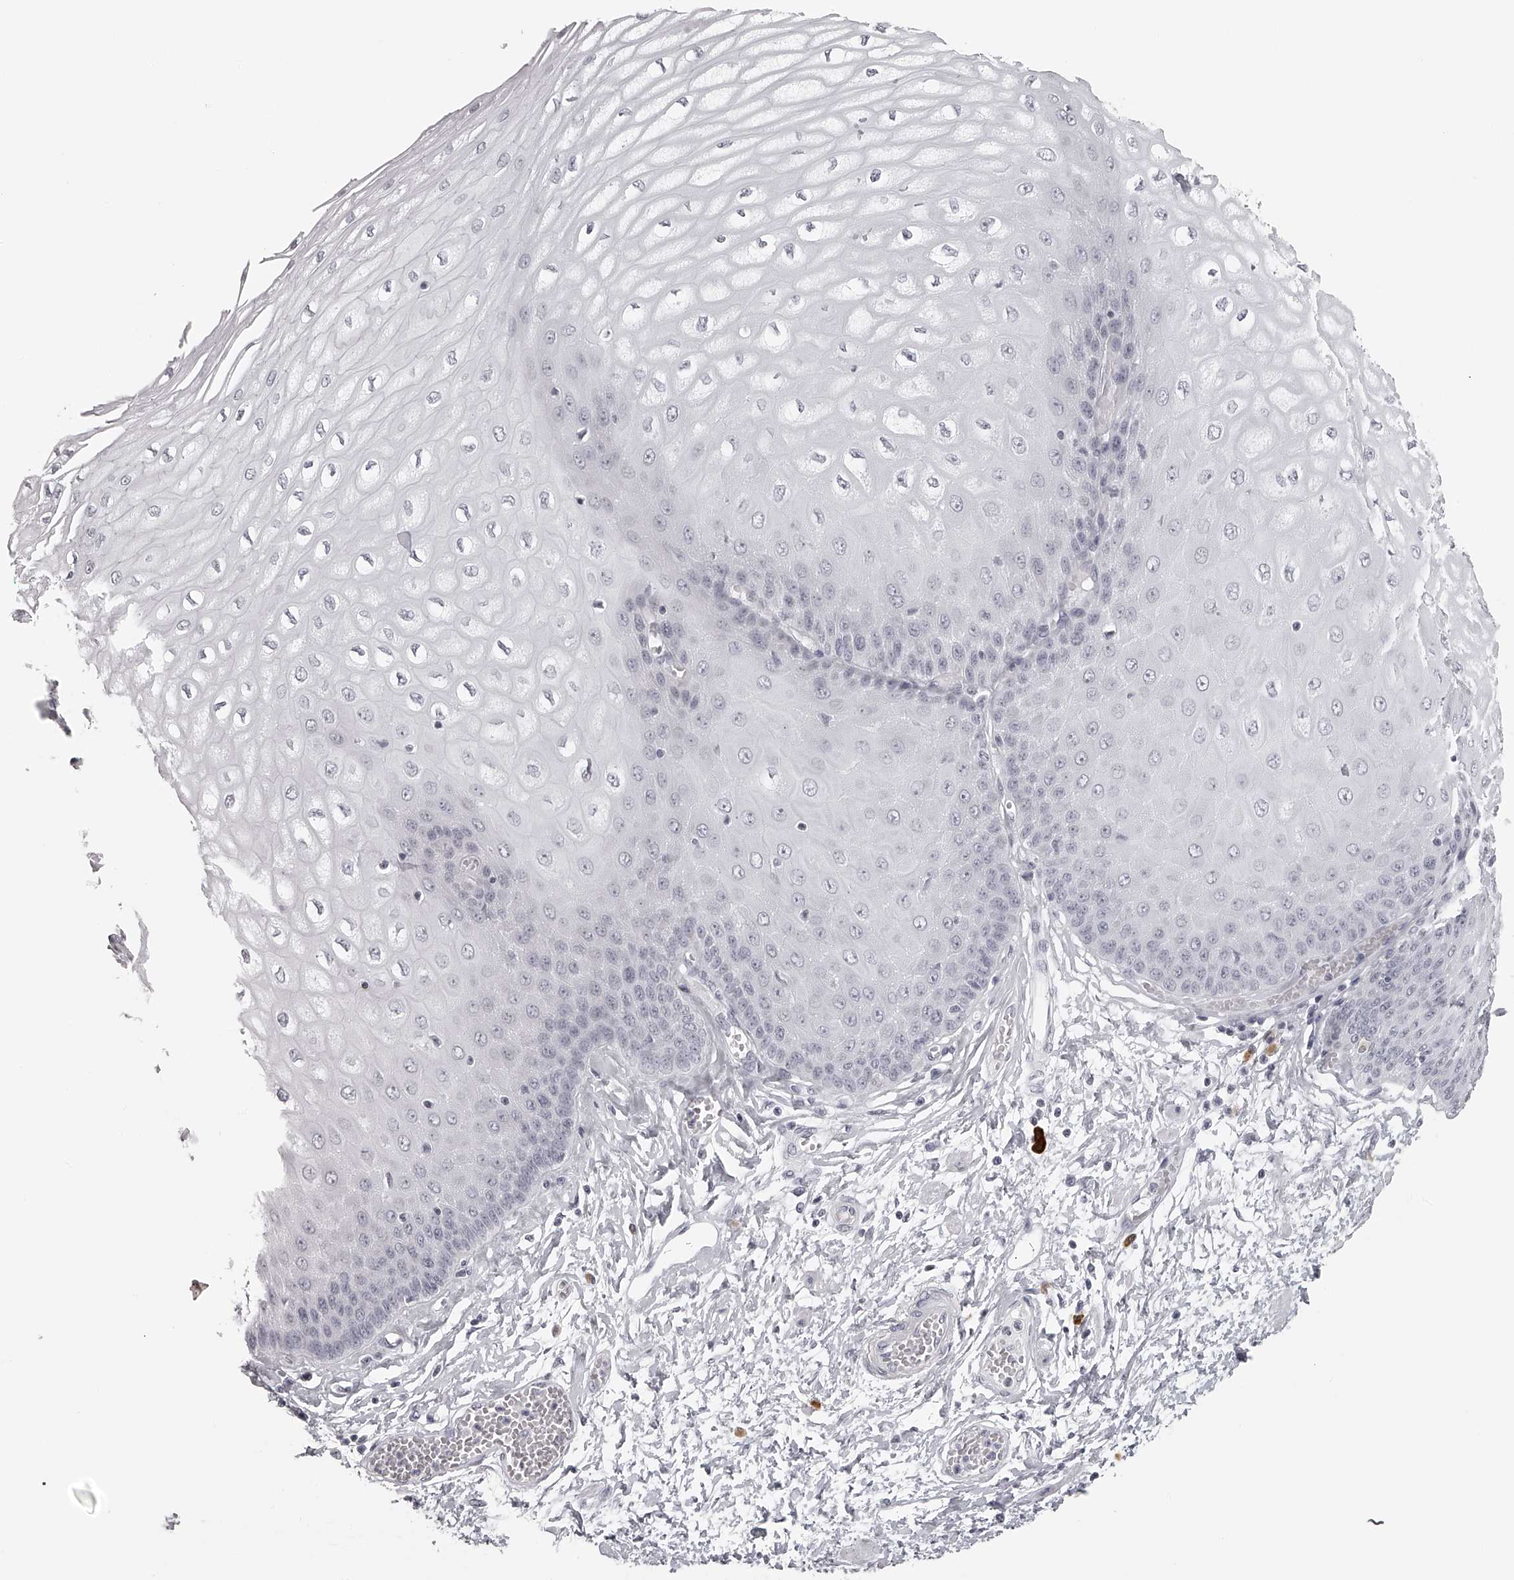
{"staining": {"intensity": "negative", "quantity": "none", "location": "none"}, "tissue": "esophagus", "cell_type": "Squamous epithelial cells", "image_type": "normal", "snomed": [{"axis": "morphology", "description": "Normal tissue, NOS"}, {"axis": "topography", "description": "Esophagus"}], "caption": "DAB immunohistochemical staining of normal esophagus reveals no significant staining in squamous epithelial cells.", "gene": "SEC11C", "patient": {"sex": "male", "age": 60}}